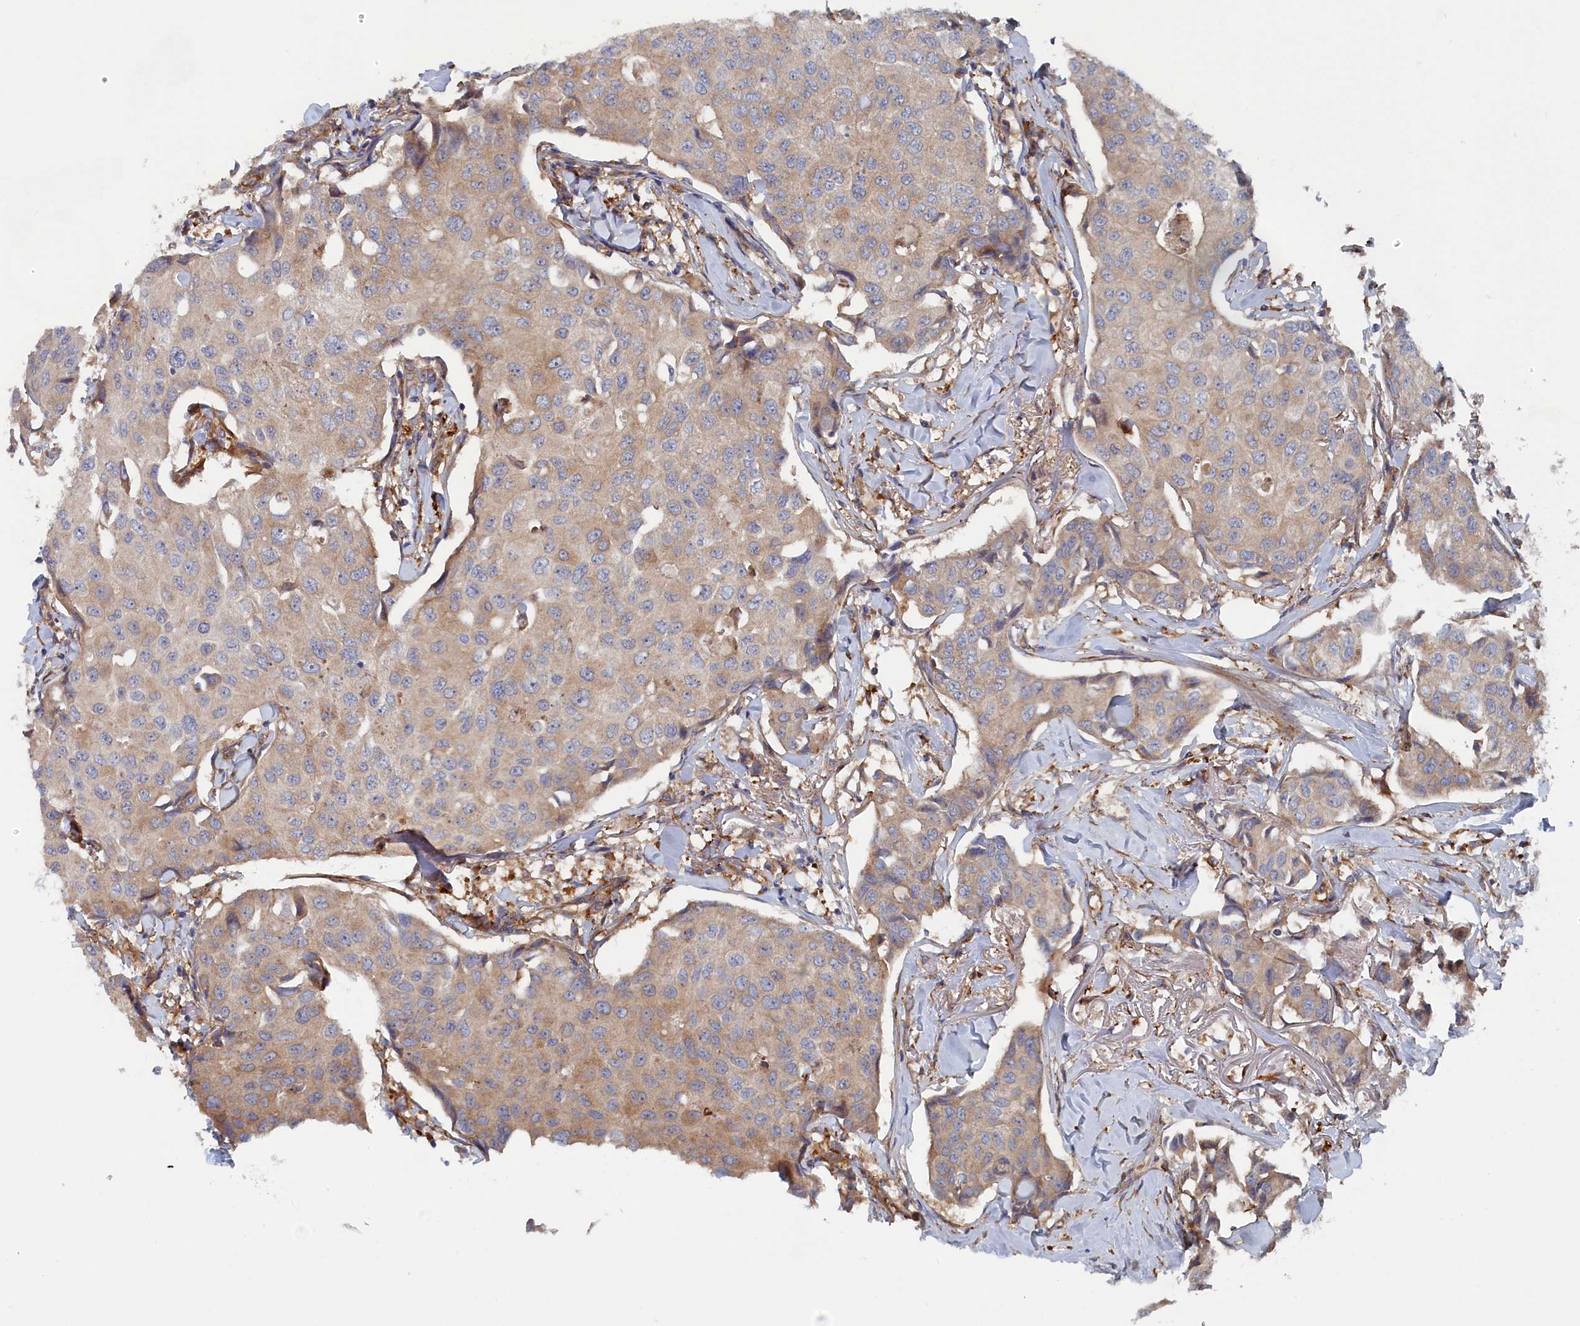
{"staining": {"intensity": "weak", "quantity": "25%-75%", "location": "cytoplasmic/membranous"}, "tissue": "breast cancer", "cell_type": "Tumor cells", "image_type": "cancer", "snomed": [{"axis": "morphology", "description": "Duct carcinoma"}, {"axis": "topography", "description": "Breast"}], "caption": "Breast cancer (infiltrating ductal carcinoma) stained for a protein (brown) displays weak cytoplasmic/membranous positive expression in about 25%-75% of tumor cells.", "gene": "TMEM196", "patient": {"sex": "female", "age": 80}}